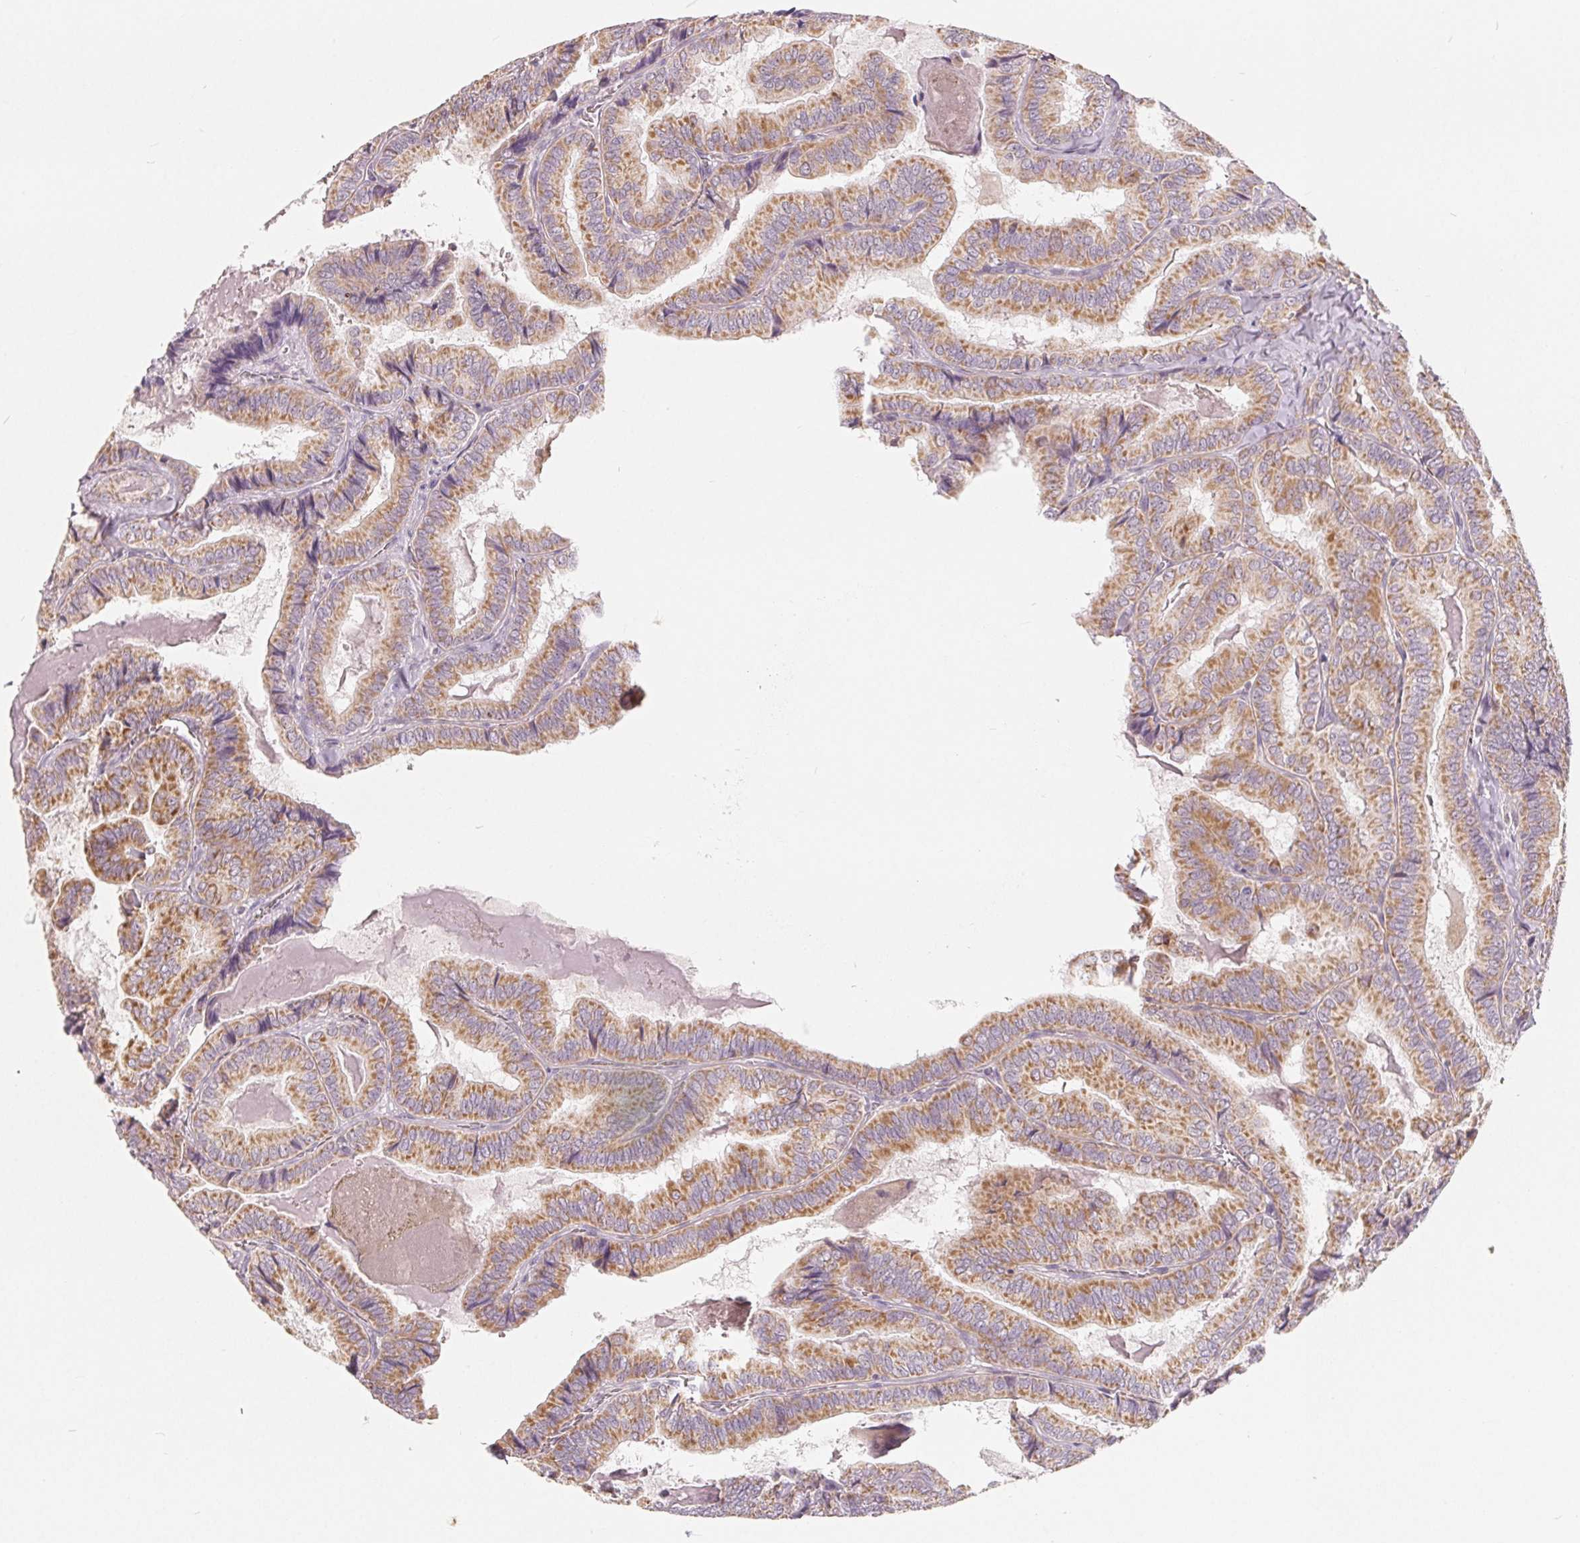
{"staining": {"intensity": "moderate", "quantity": ">75%", "location": "cytoplasmic/membranous"}, "tissue": "thyroid cancer", "cell_type": "Tumor cells", "image_type": "cancer", "snomed": [{"axis": "morphology", "description": "Papillary adenocarcinoma, NOS"}, {"axis": "topography", "description": "Thyroid gland"}], "caption": "This is an image of immunohistochemistry (IHC) staining of papillary adenocarcinoma (thyroid), which shows moderate staining in the cytoplasmic/membranous of tumor cells.", "gene": "GHITM", "patient": {"sex": "female", "age": 75}}